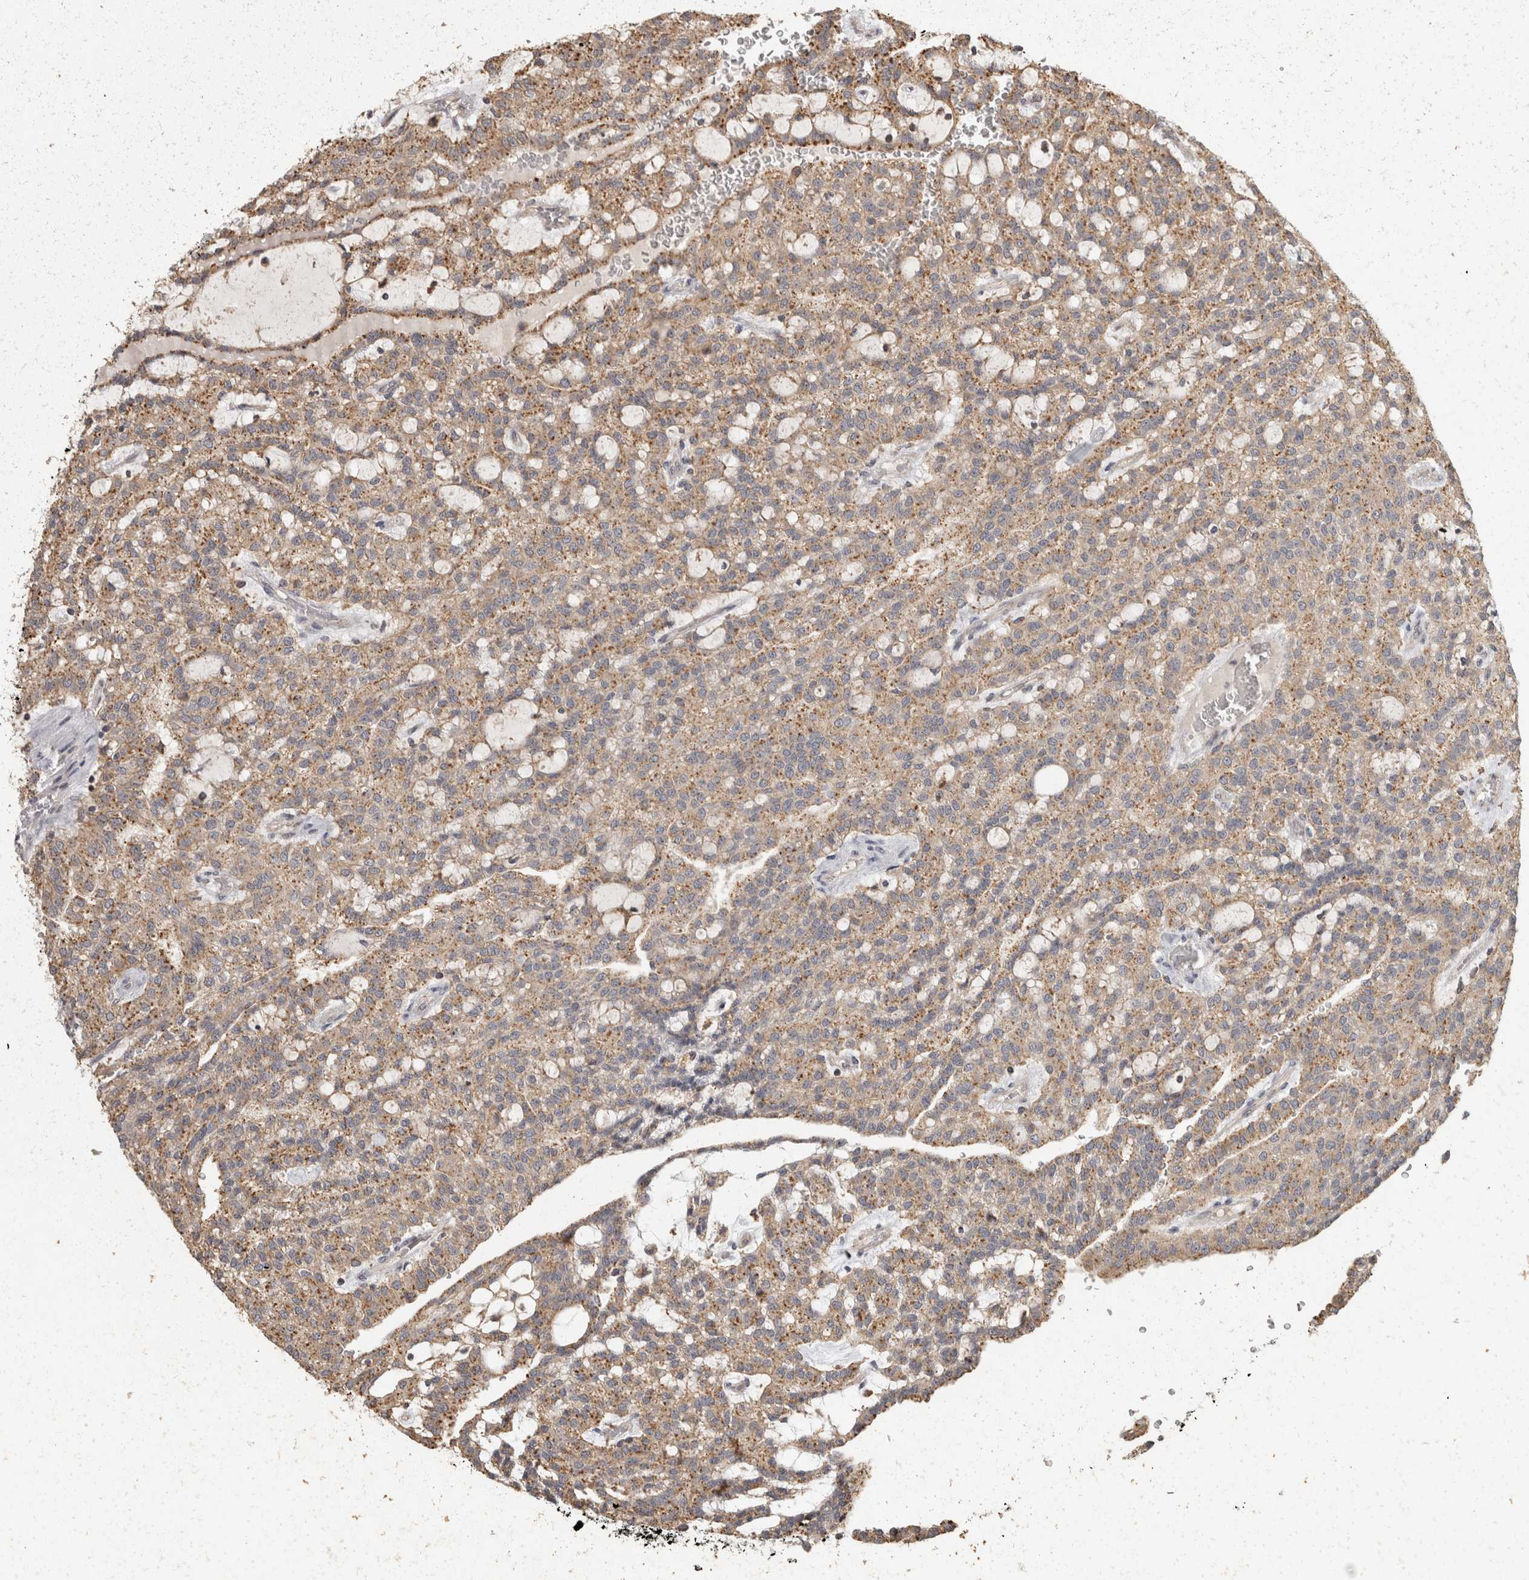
{"staining": {"intensity": "moderate", "quantity": "25%-75%", "location": "cytoplasmic/membranous"}, "tissue": "renal cancer", "cell_type": "Tumor cells", "image_type": "cancer", "snomed": [{"axis": "morphology", "description": "Adenocarcinoma, NOS"}, {"axis": "topography", "description": "Kidney"}], "caption": "Immunohistochemistry photomicrograph of renal adenocarcinoma stained for a protein (brown), which exhibits medium levels of moderate cytoplasmic/membranous positivity in approximately 25%-75% of tumor cells.", "gene": "ACAT2", "patient": {"sex": "male", "age": 63}}